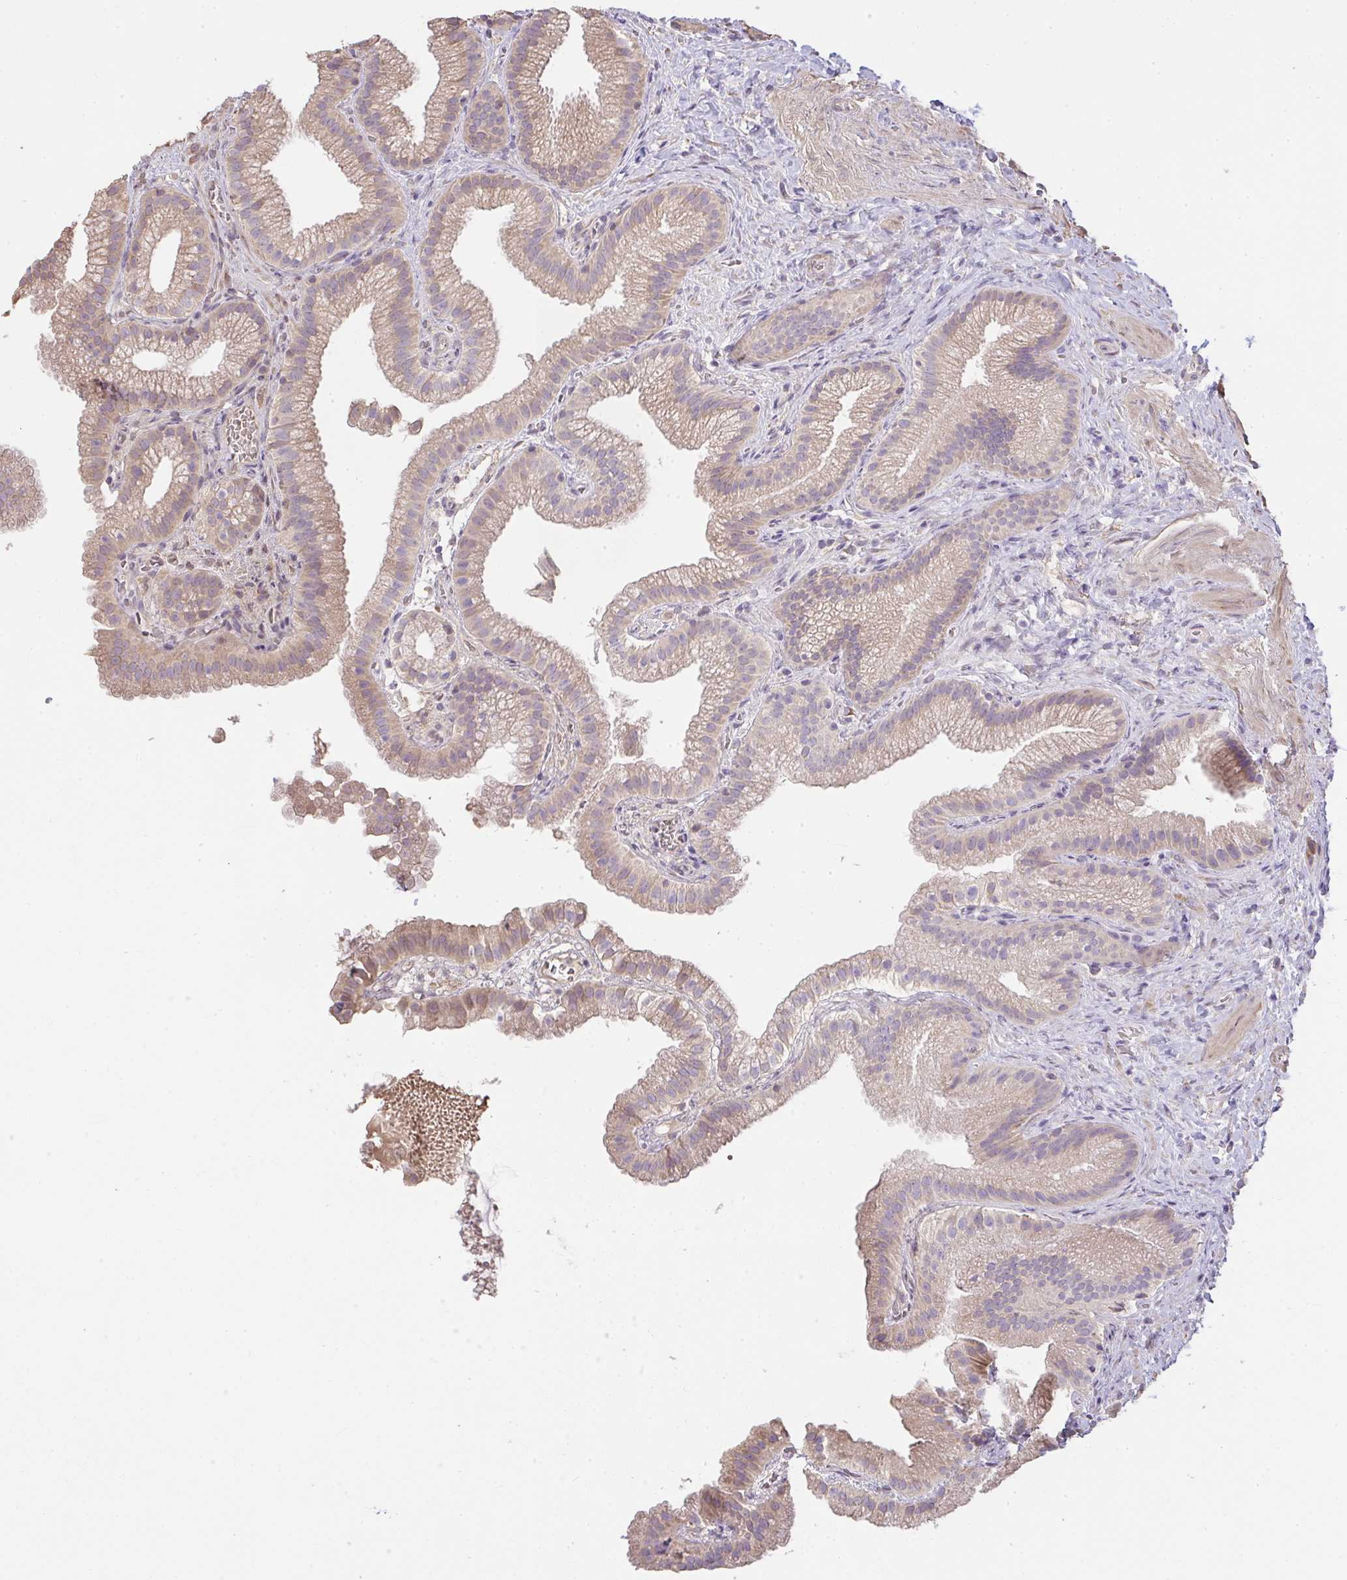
{"staining": {"intensity": "weak", "quantity": ">75%", "location": "cytoplasmic/membranous"}, "tissue": "gallbladder", "cell_type": "Glandular cells", "image_type": "normal", "snomed": [{"axis": "morphology", "description": "Normal tissue, NOS"}, {"axis": "topography", "description": "Gallbladder"}], "caption": "This is a micrograph of IHC staining of benign gallbladder, which shows weak positivity in the cytoplasmic/membranous of glandular cells.", "gene": "BRINP3", "patient": {"sex": "female", "age": 63}}